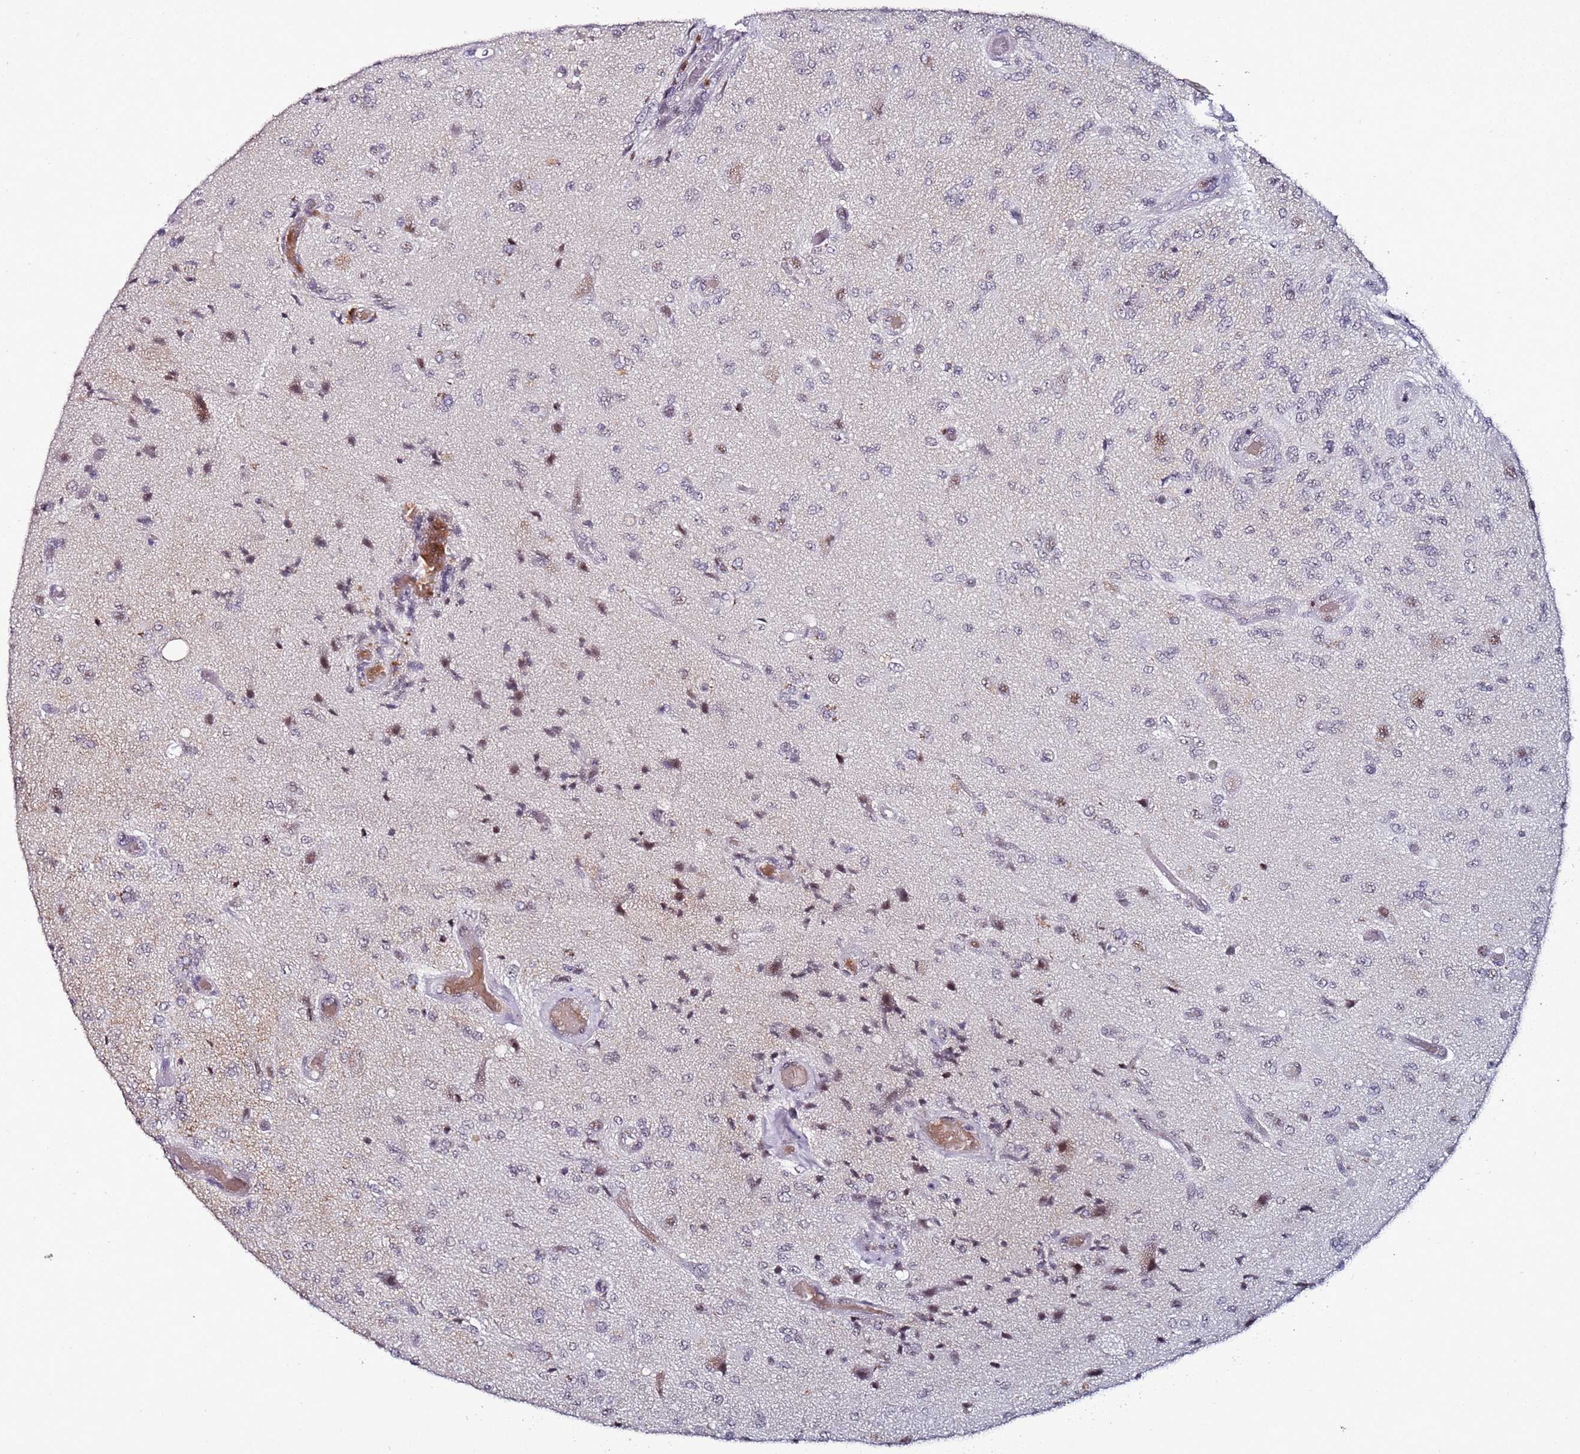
{"staining": {"intensity": "weak", "quantity": "<25%", "location": "nuclear"}, "tissue": "glioma", "cell_type": "Tumor cells", "image_type": "cancer", "snomed": [{"axis": "morphology", "description": "Normal tissue, NOS"}, {"axis": "morphology", "description": "Glioma, malignant, High grade"}, {"axis": "topography", "description": "Cerebral cortex"}], "caption": "Photomicrograph shows no significant protein staining in tumor cells of glioma. Brightfield microscopy of immunohistochemistry stained with DAB (3,3'-diaminobenzidine) (brown) and hematoxylin (blue), captured at high magnification.", "gene": "PSMA7", "patient": {"sex": "male", "age": 77}}